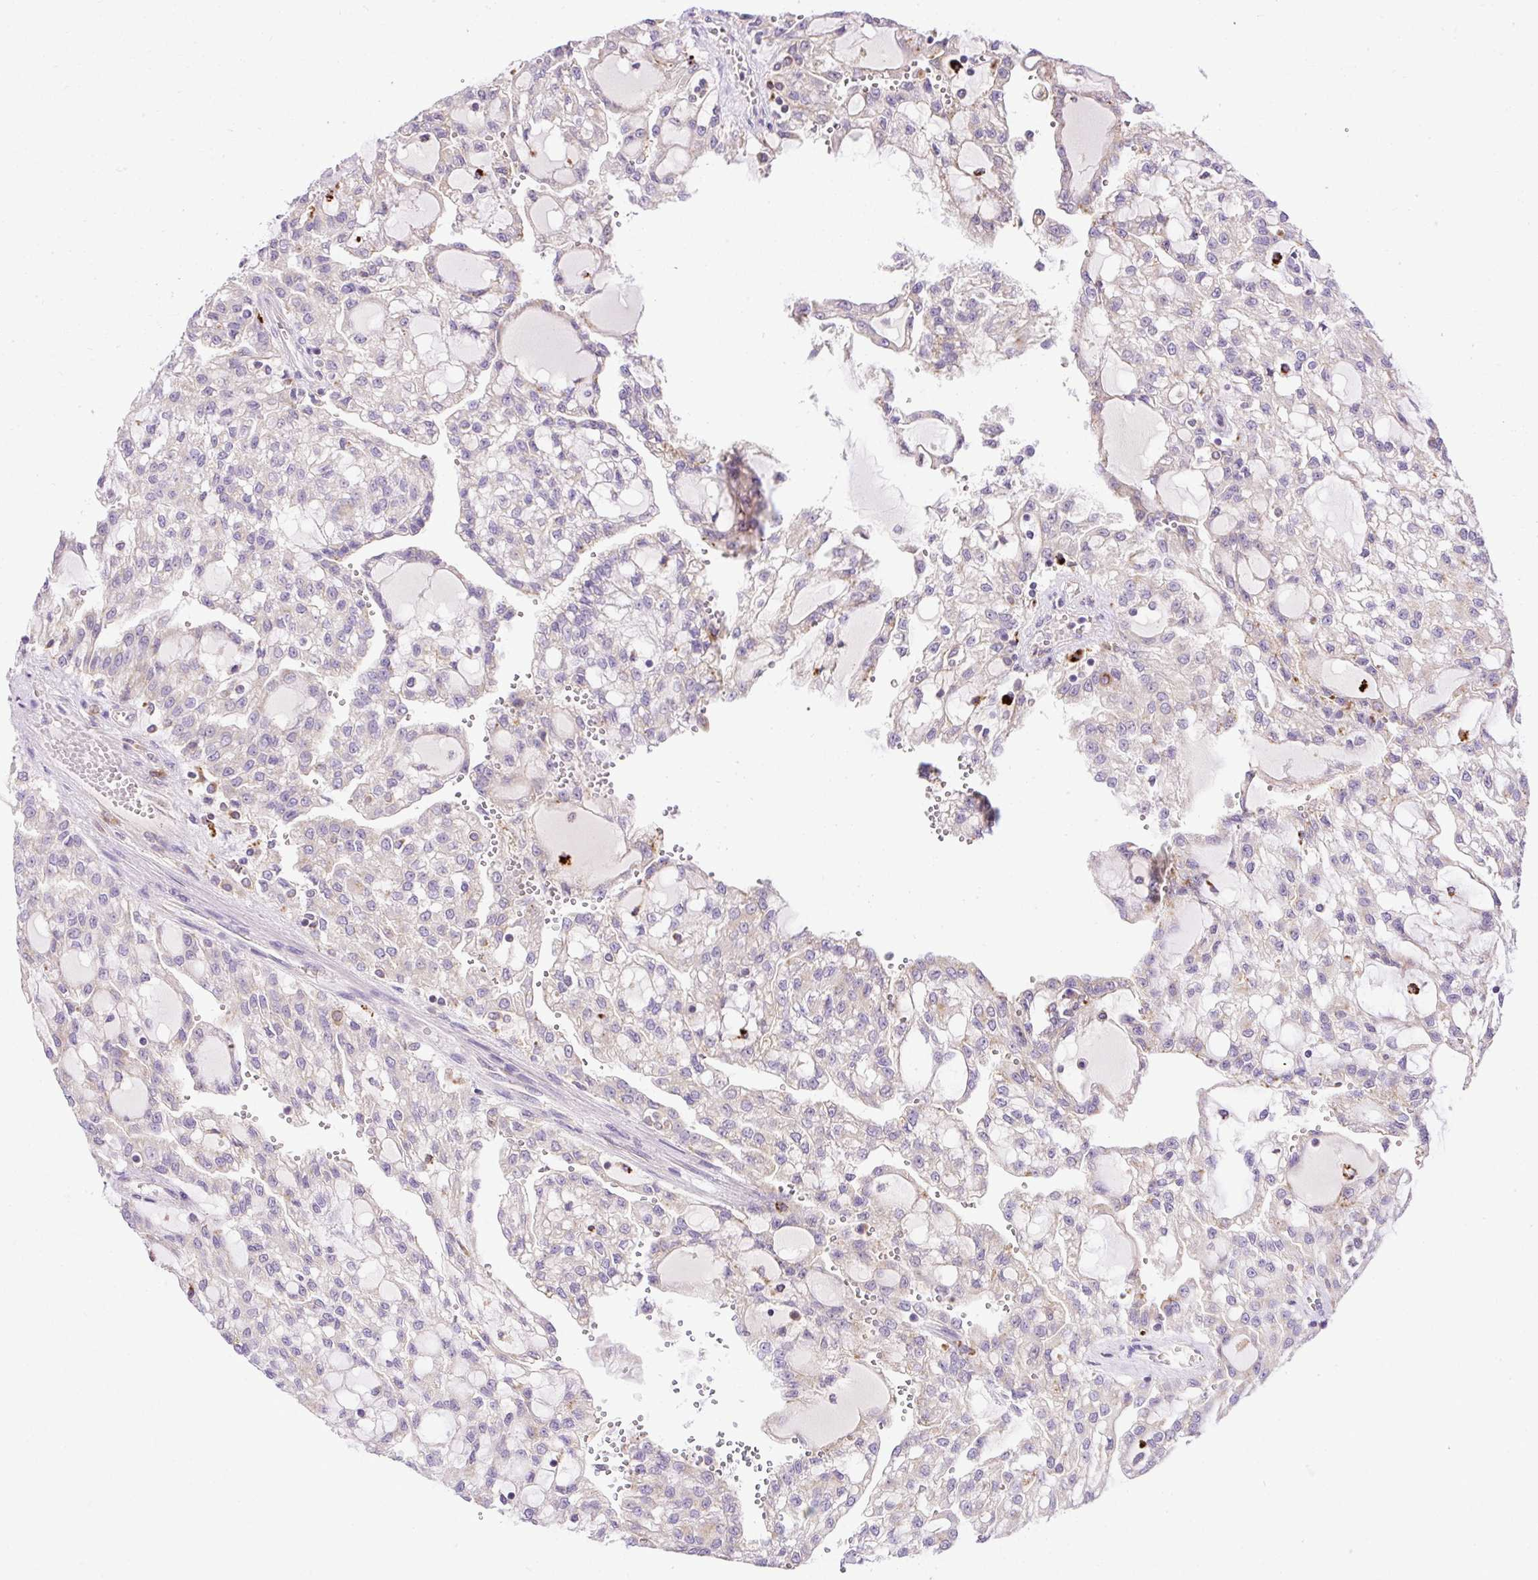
{"staining": {"intensity": "negative", "quantity": "none", "location": "none"}, "tissue": "renal cancer", "cell_type": "Tumor cells", "image_type": "cancer", "snomed": [{"axis": "morphology", "description": "Adenocarcinoma, NOS"}, {"axis": "topography", "description": "Kidney"}], "caption": "High power microscopy image of an immunohistochemistry micrograph of renal adenocarcinoma, revealing no significant expression in tumor cells.", "gene": "HEXB", "patient": {"sex": "male", "age": 63}}